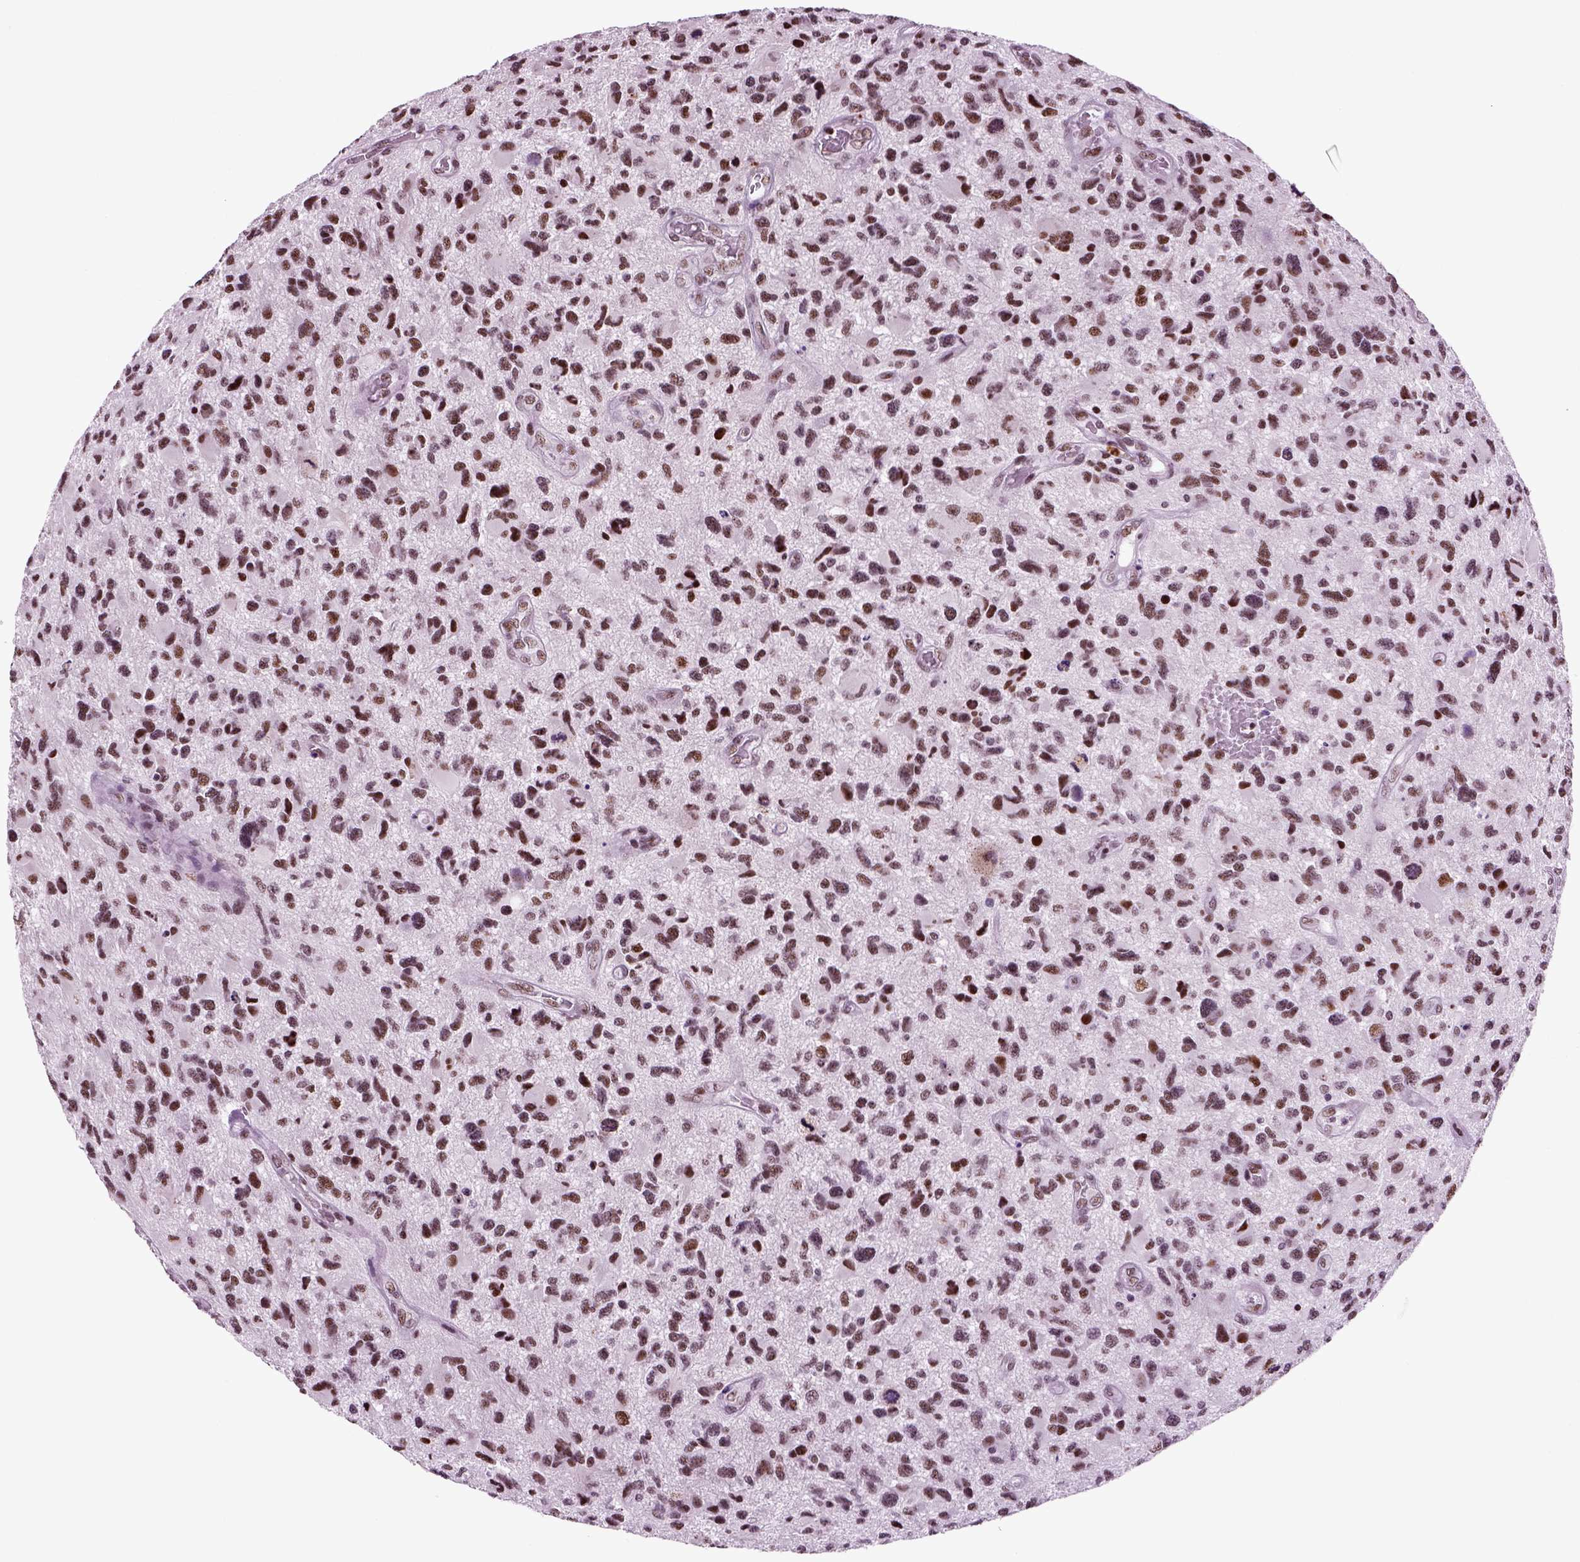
{"staining": {"intensity": "strong", "quantity": "25%-75%", "location": "nuclear"}, "tissue": "glioma", "cell_type": "Tumor cells", "image_type": "cancer", "snomed": [{"axis": "morphology", "description": "Glioma, malignant, NOS"}, {"axis": "morphology", "description": "Glioma, malignant, High grade"}, {"axis": "topography", "description": "Brain"}], "caption": "About 25%-75% of tumor cells in glioma exhibit strong nuclear protein positivity as visualized by brown immunohistochemical staining.", "gene": "RCOR3", "patient": {"sex": "female", "age": 71}}